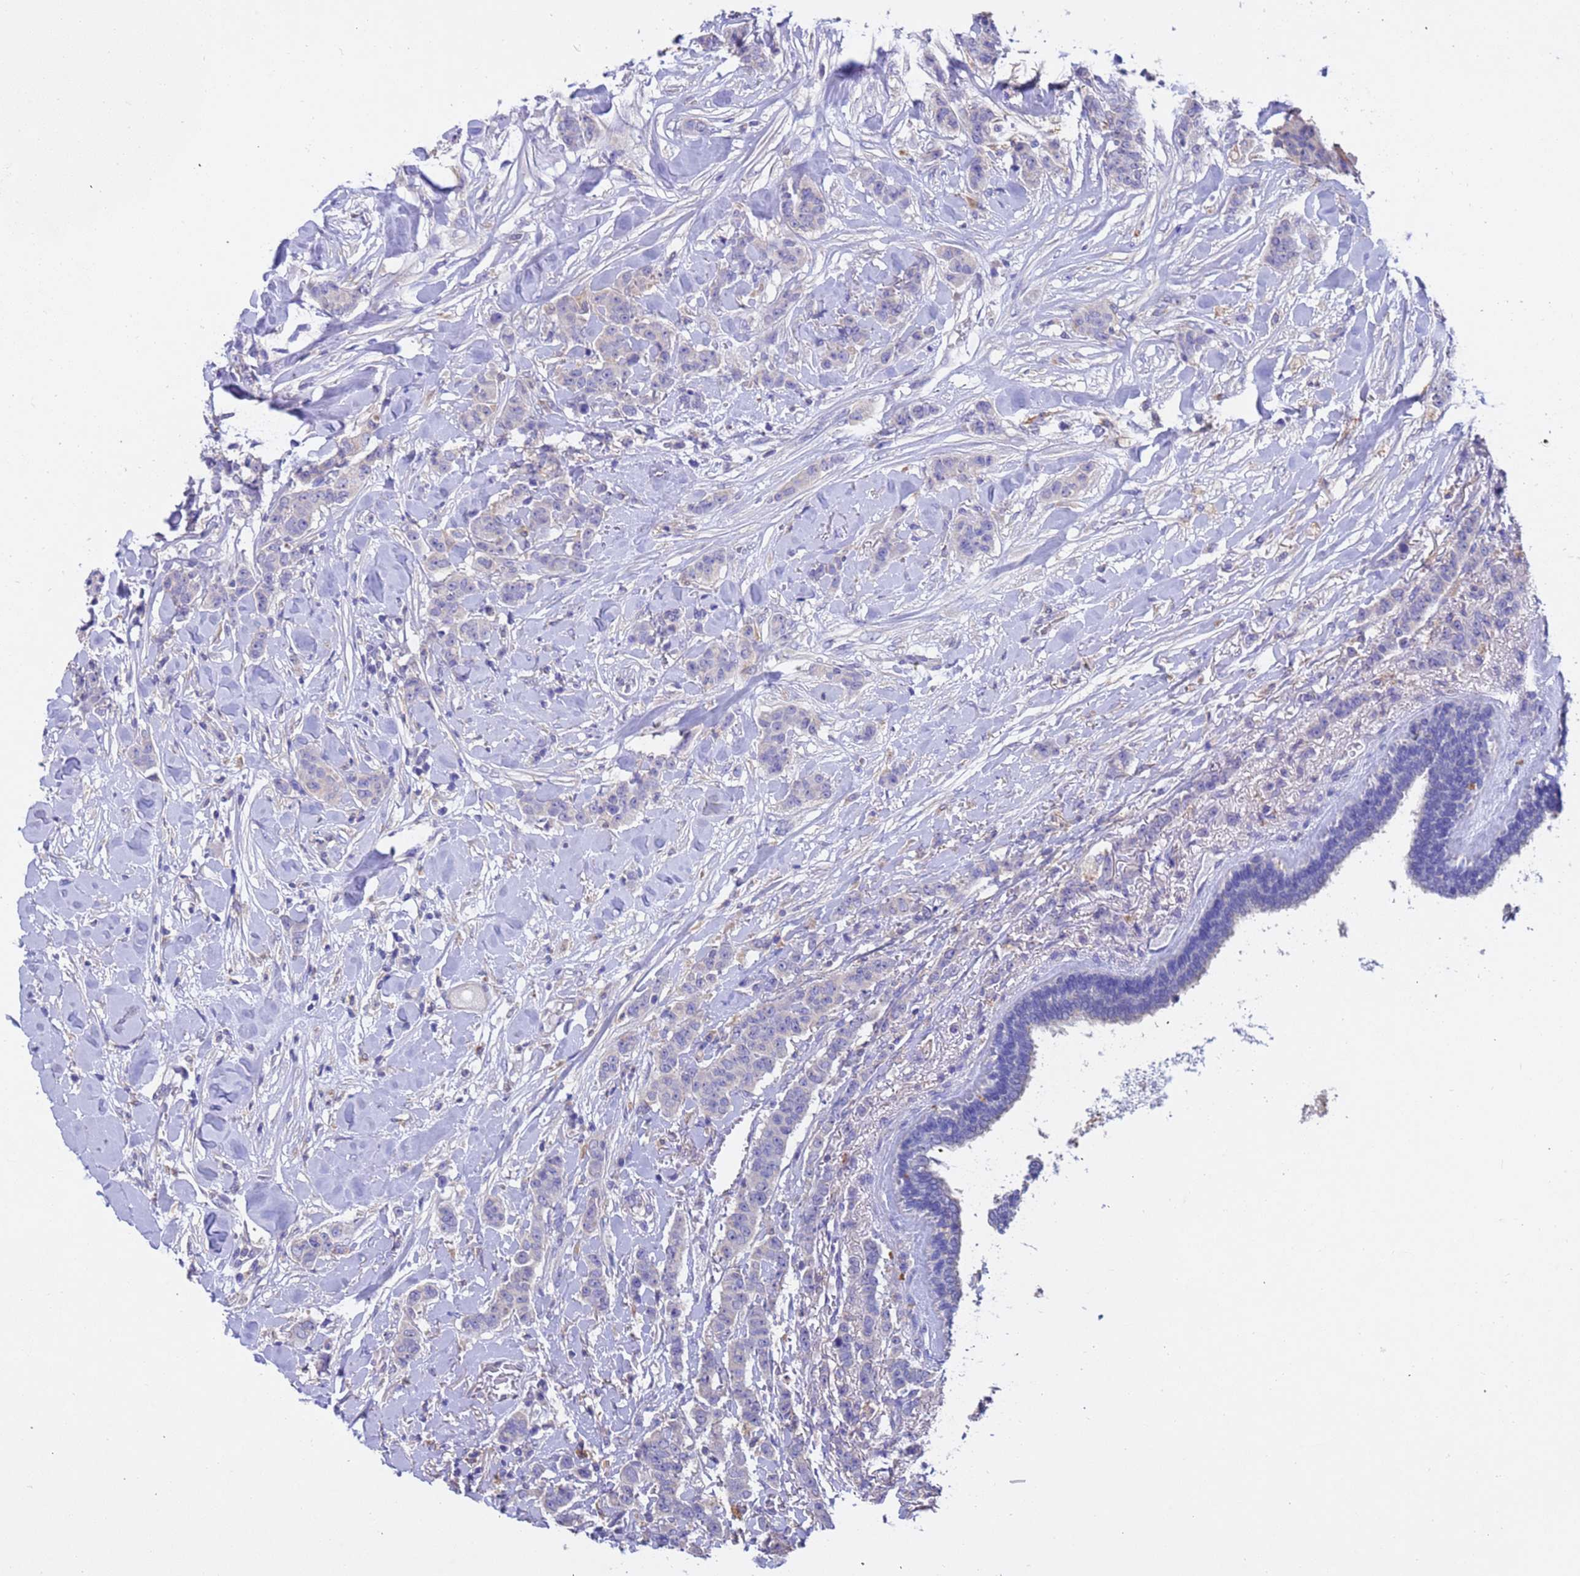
{"staining": {"intensity": "negative", "quantity": "none", "location": "none"}, "tissue": "breast cancer", "cell_type": "Tumor cells", "image_type": "cancer", "snomed": [{"axis": "morphology", "description": "Duct carcinoma"}, {"axis": "topography", "description": "Breast"}], "caption": "Tumor cells are negative for brown protein staining in breast cancer (infiltrating ductal carcinoma).", "gene": "SRL", "patient": {"sex": "female", "age": 40}}